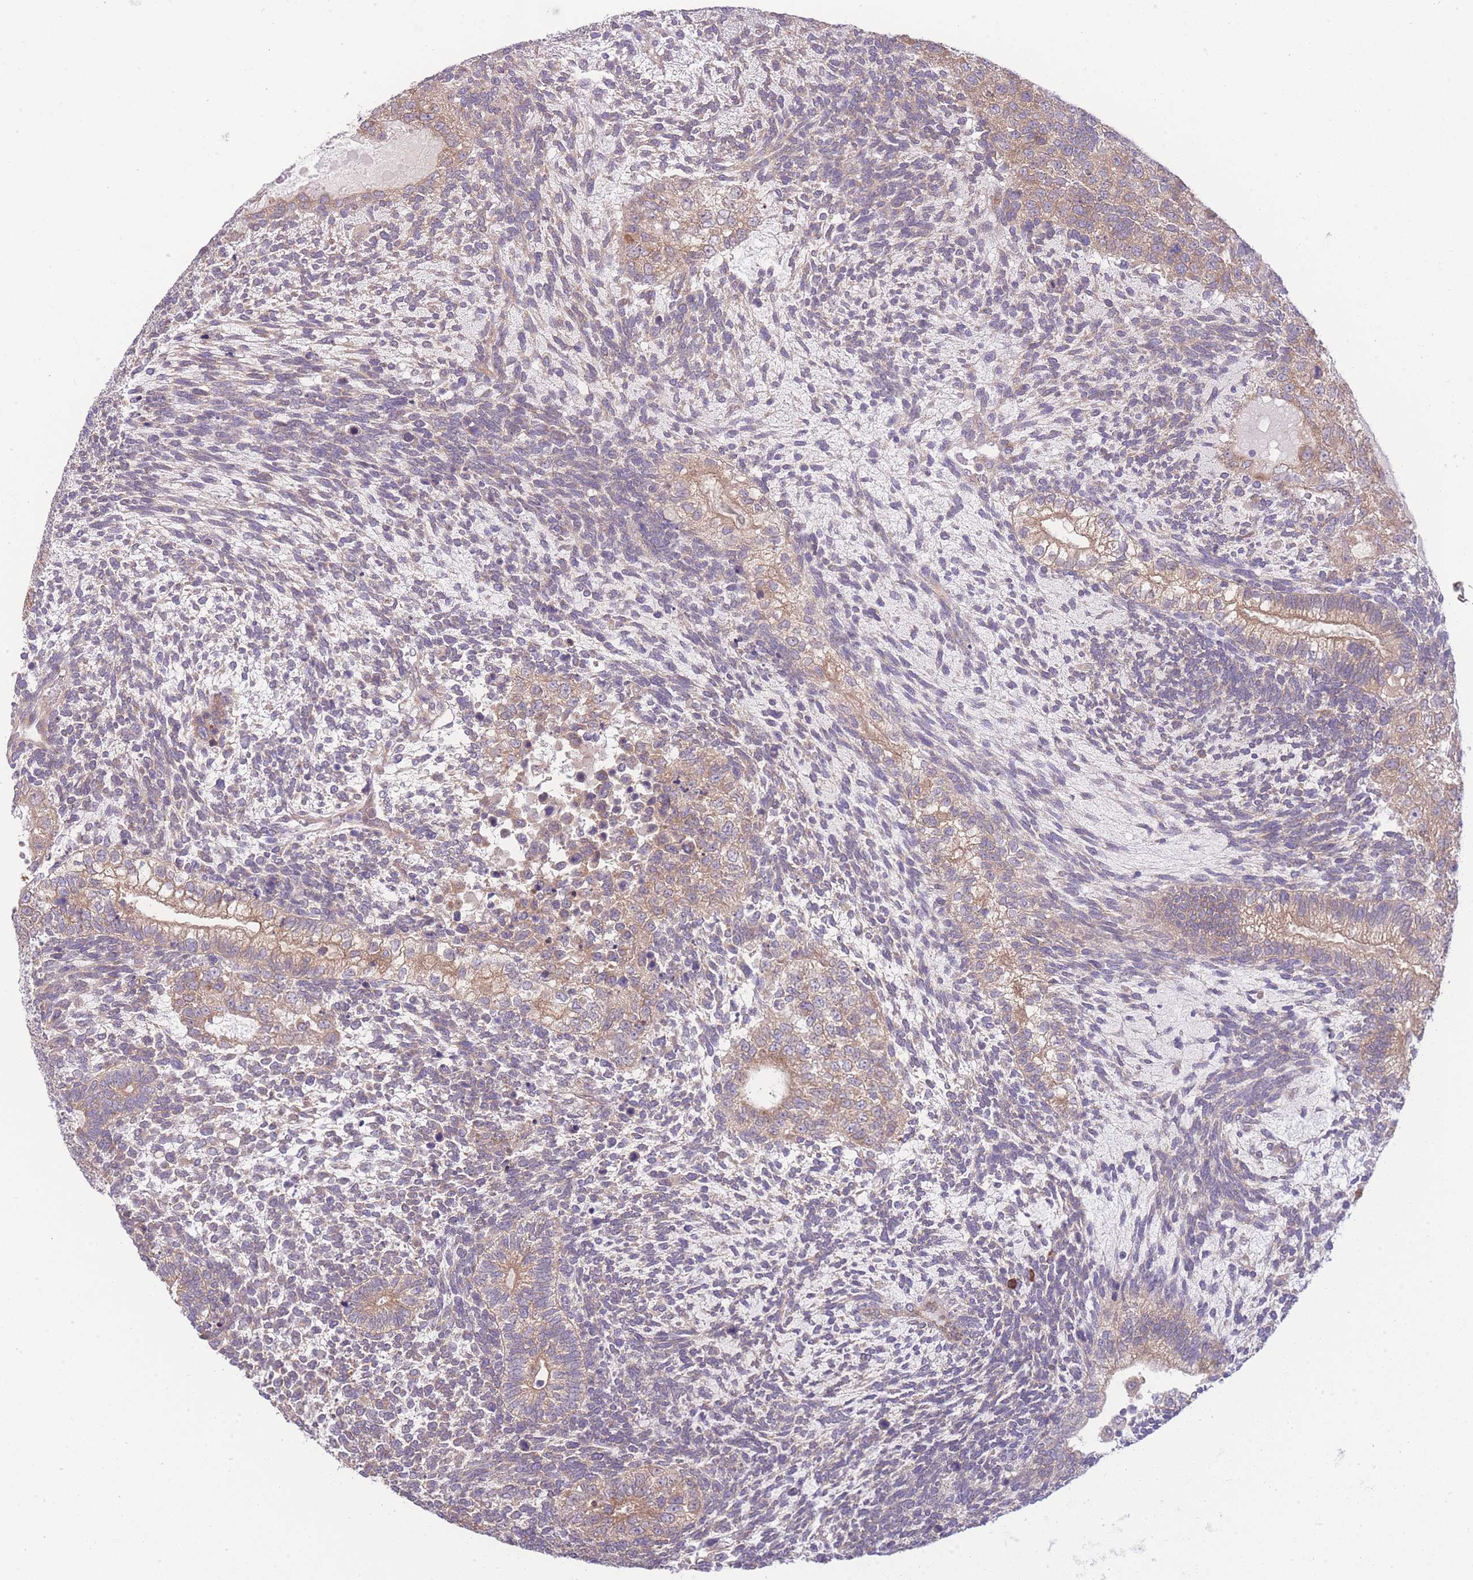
{"staining": {"intensity": "moderate", "quantity": "<25%", "location": "cytoplasmic/membranous"}, "tissue": "testis cancer", "cell_type": "Tumor cells", "image_type": "cancer", "snomed": [{"axis": "morphology", "description": "Carcinoma, Embryonal, NOS"}, {"axis": "topography", "description": "Testis"}], "caption": "A low amount of moderate cytoplasmic/membranous positivity is present in approximately <25% of tumor cells in testis embryonal carcinoma tissue.", "gene": "BEX1", "patient": {"sex": "male", "age": 23}}